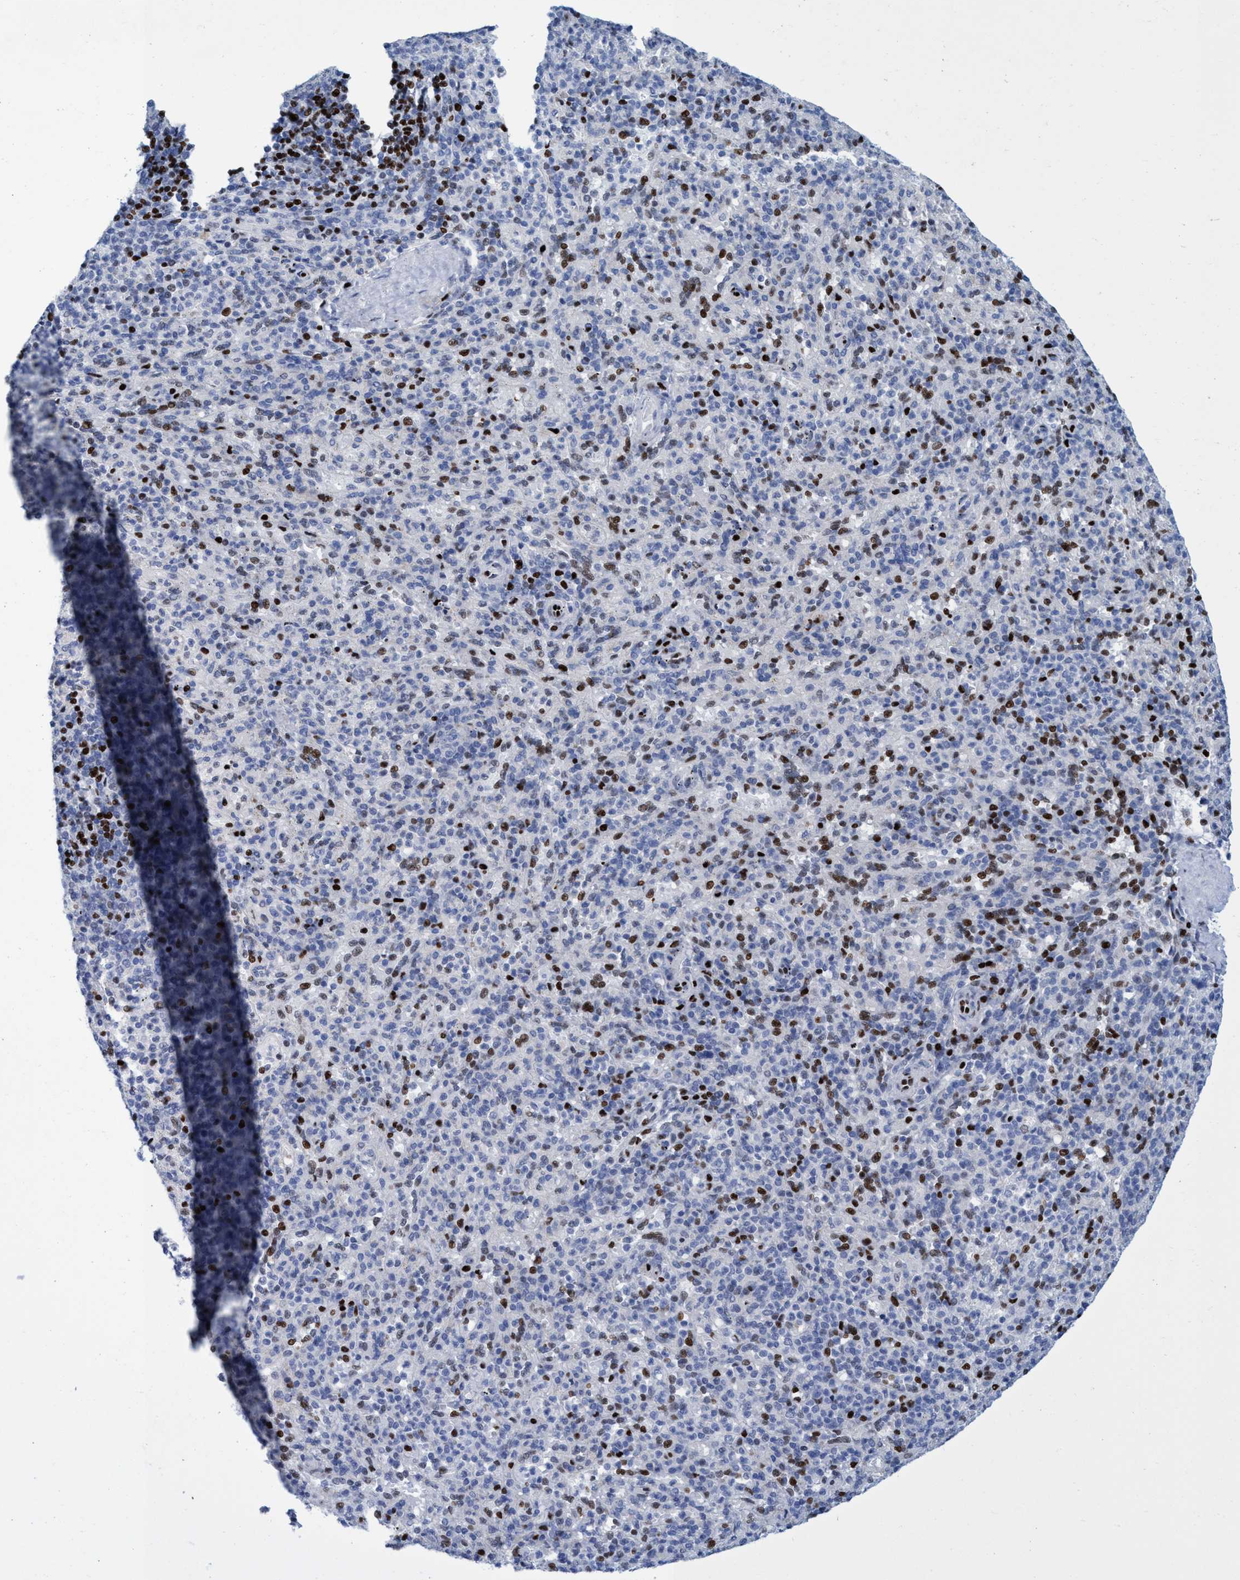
{"staining": {"intensity": "moderate", "quantity": "25%-75%", "location": "nuclear"}, "tissue": "spleen", "cell_type": "Cells in red pulp", "image_type": "normal", "snomed": [{"axis": "morphology", "description": "Normal tissue, NOS"}, {"axis": "topography", "description": "Spleen"}], "caption": "Brown immunohistochemical staining in benign spleen reveals moderate nuclear expression in about 25%-75% of cells in red pulp.", "gene": "R3HCC1", "patient": {"sex": "male", "age": 36}}